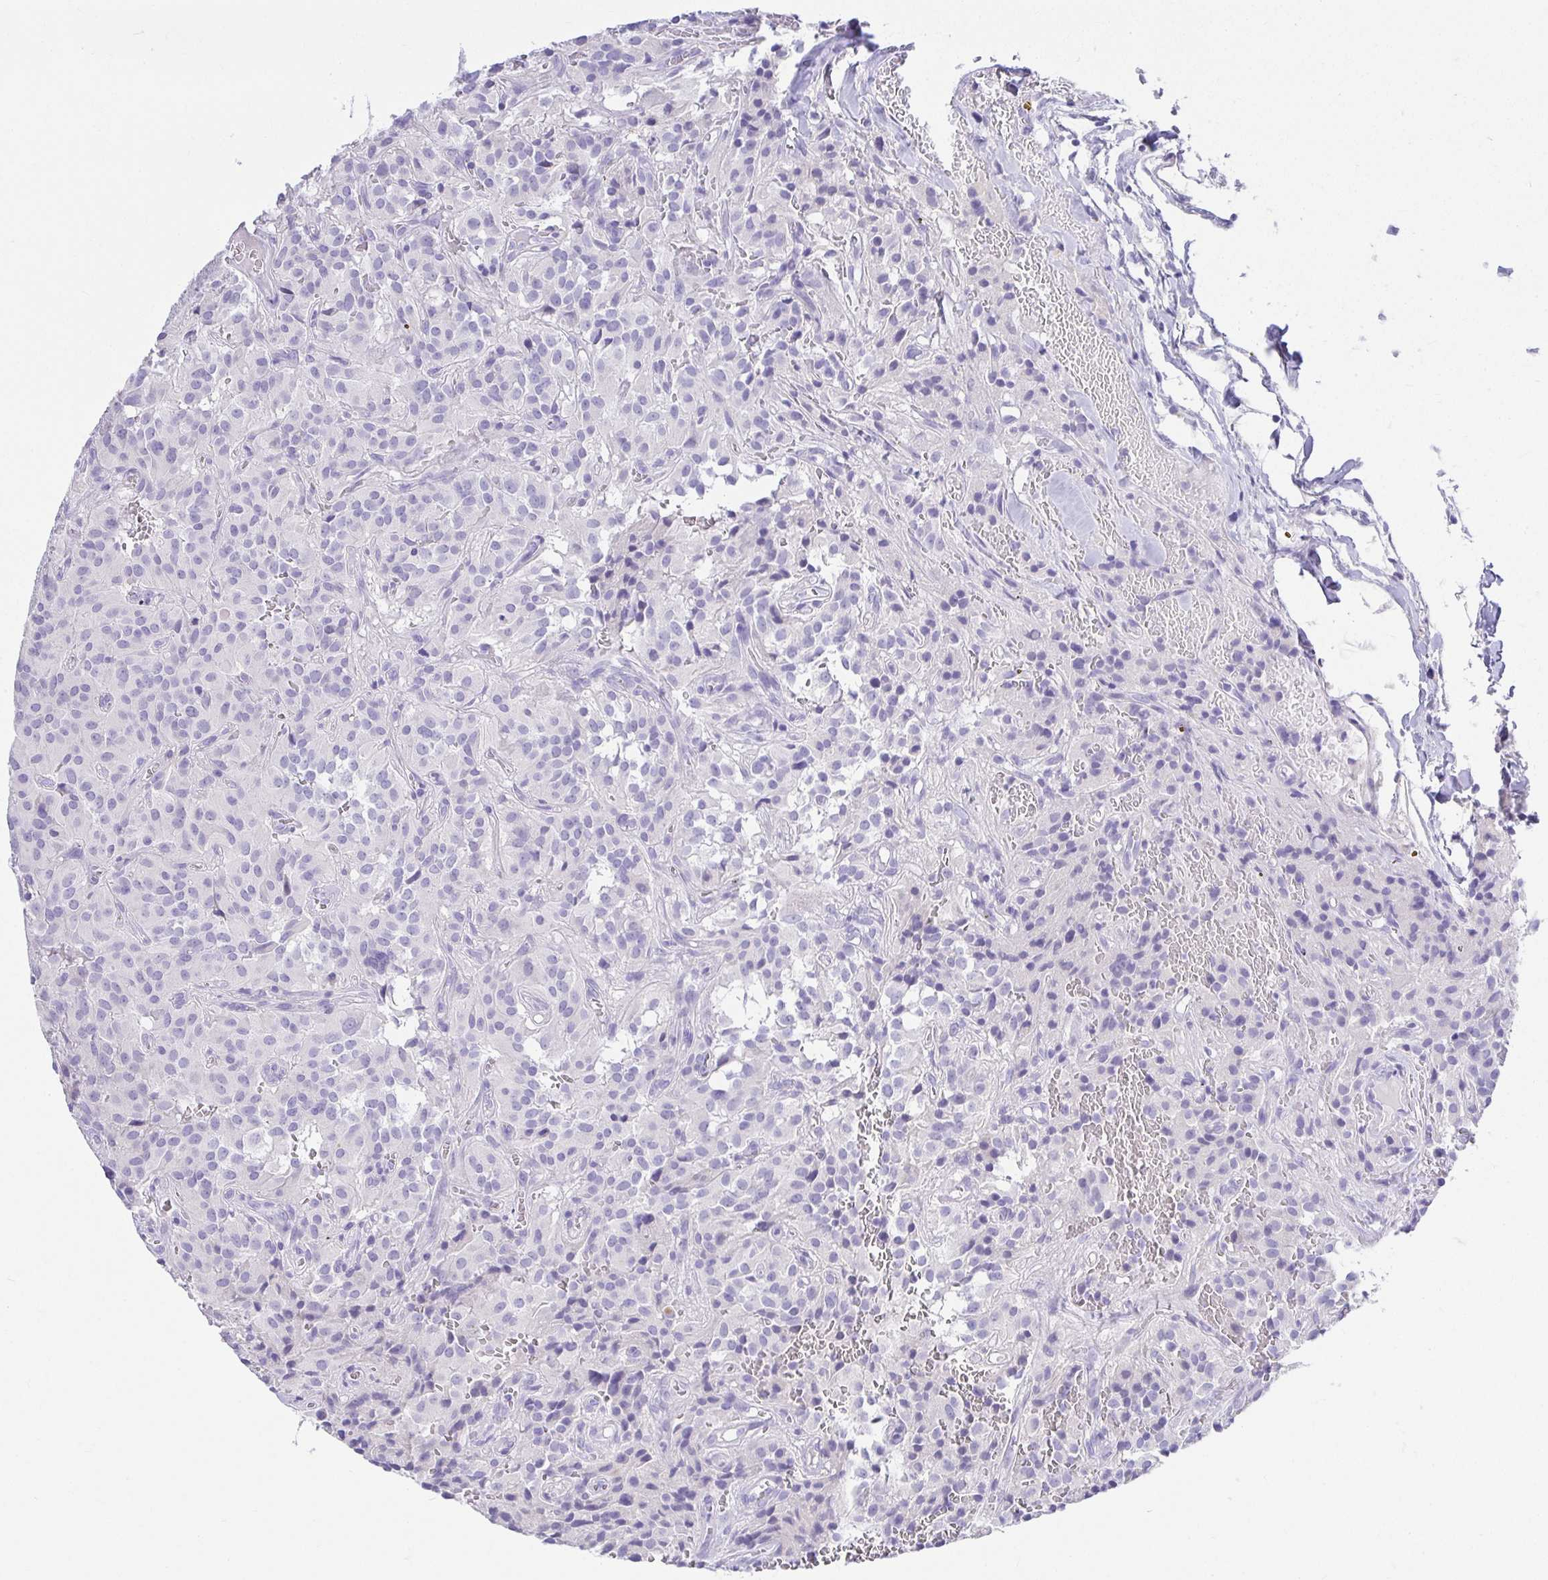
{"staining": {"intensity": "negative", "quantity": "none", "location": "none"}, "tissue": "glioma", "cell_type": "Tumor cells", "image_type": "cancer", "snomed": [{"axis": "morphology", "description": "Glioma, malignant, Low grade"}, {"axis": "topography", "description": "Brain"}], "caption": "This is an immunohistochemistry micrograph of malignant glioma (low-grade). There is no positivity in tumor cells.", "gene": "CHAT", "patient": {"sex": "male", "age": 42}}